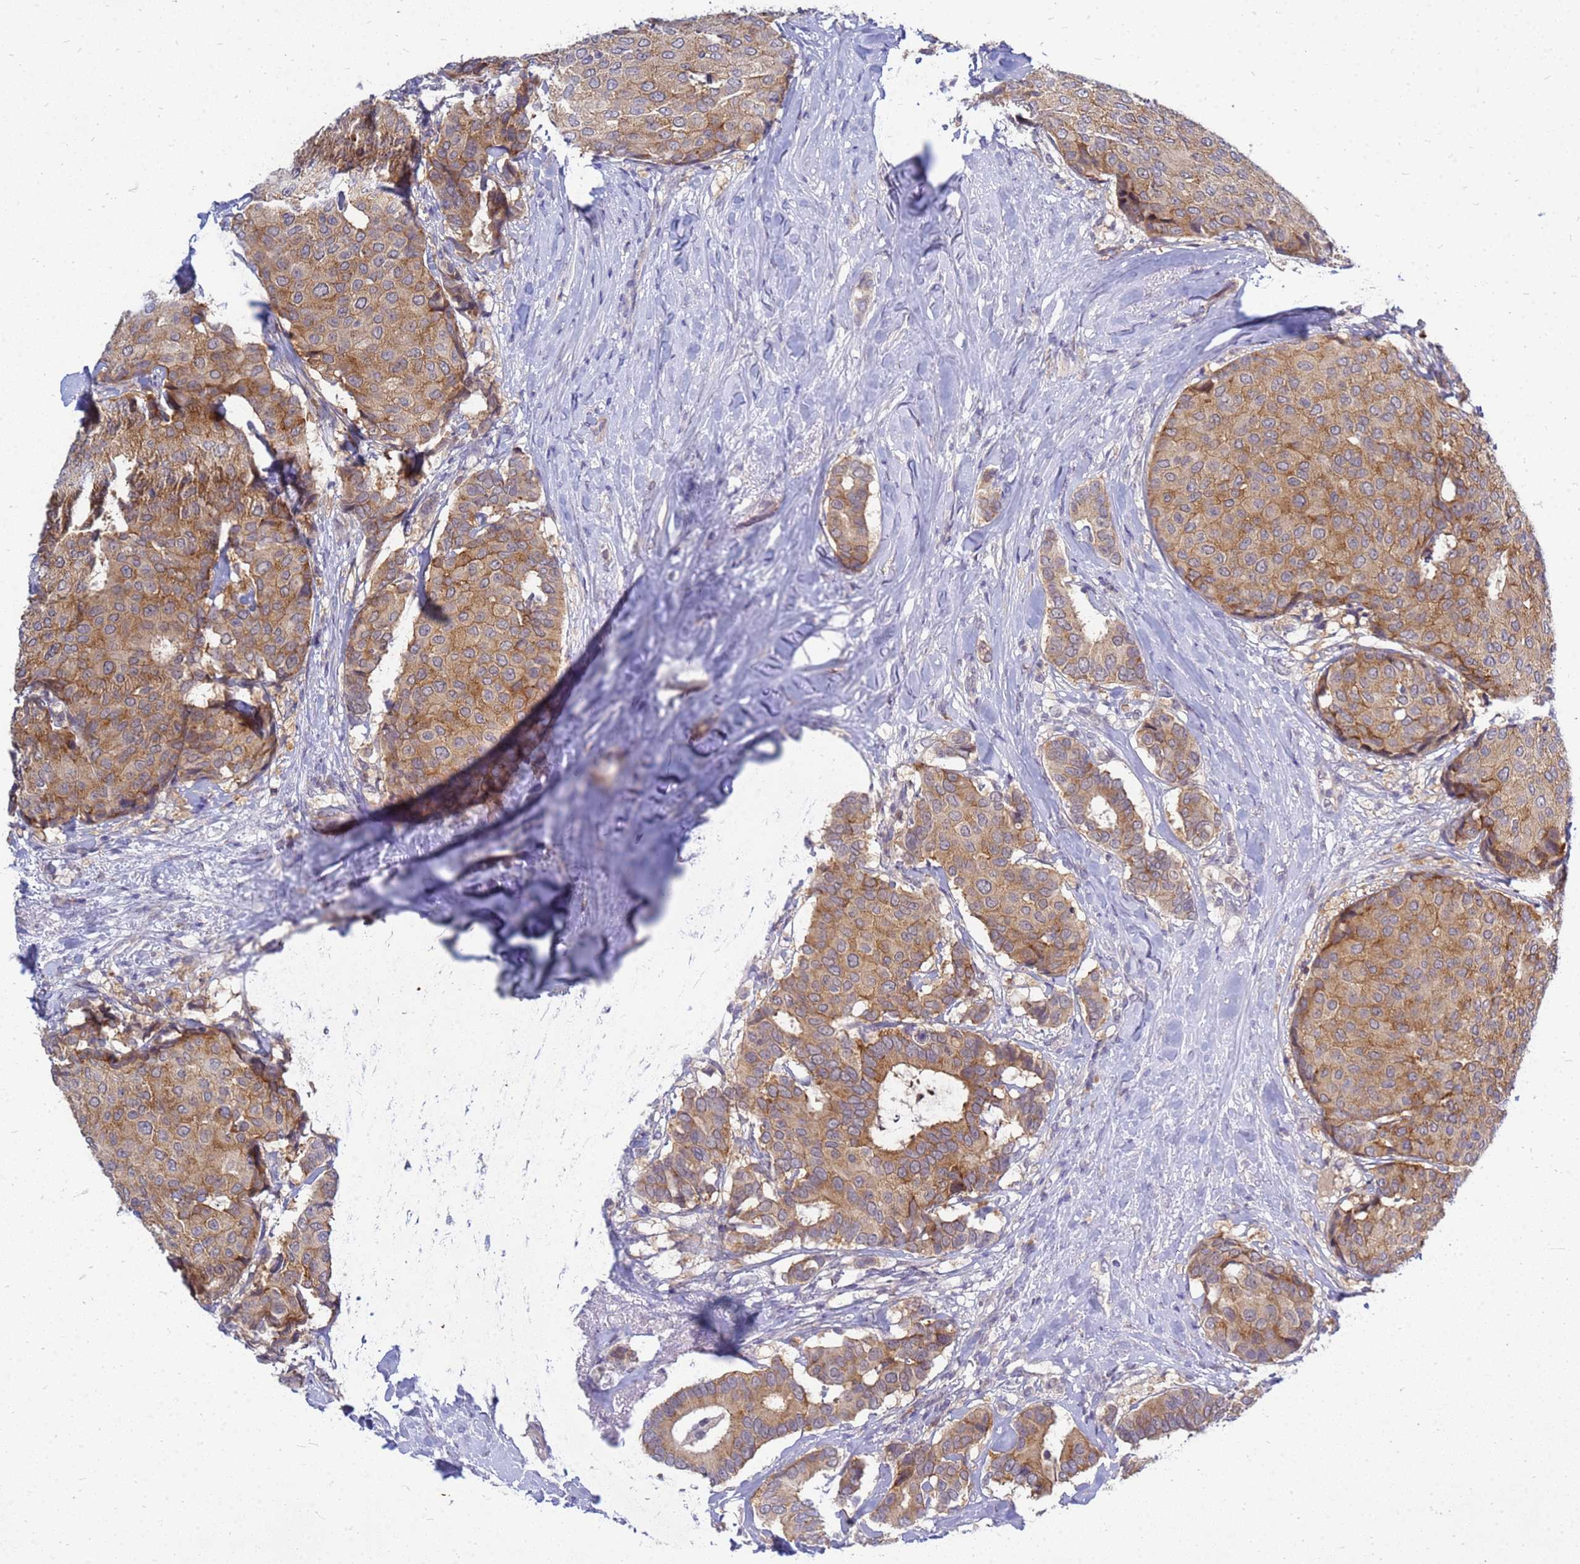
{"staining": {"intensity": "moderate", "quantity": ">75%", "location": "cytoplasmic/membranous"}, "tissue": "breast cancer", "cell_type": "Tumor cells", "image_type": "cancer", "snomed": [{"axis": "morphology", "description": "Duct carcinoma"}, {"axis": "topography", "description": "Breast"}], "caption": "Immunohistochemical staining of human breast cancer reveals medium levels of moderate cytoplasmic/membranous positivity in about >75% of tumor cells.", "gene": "SRGAP3", "patient": {"sex": "female", "age": 75}}